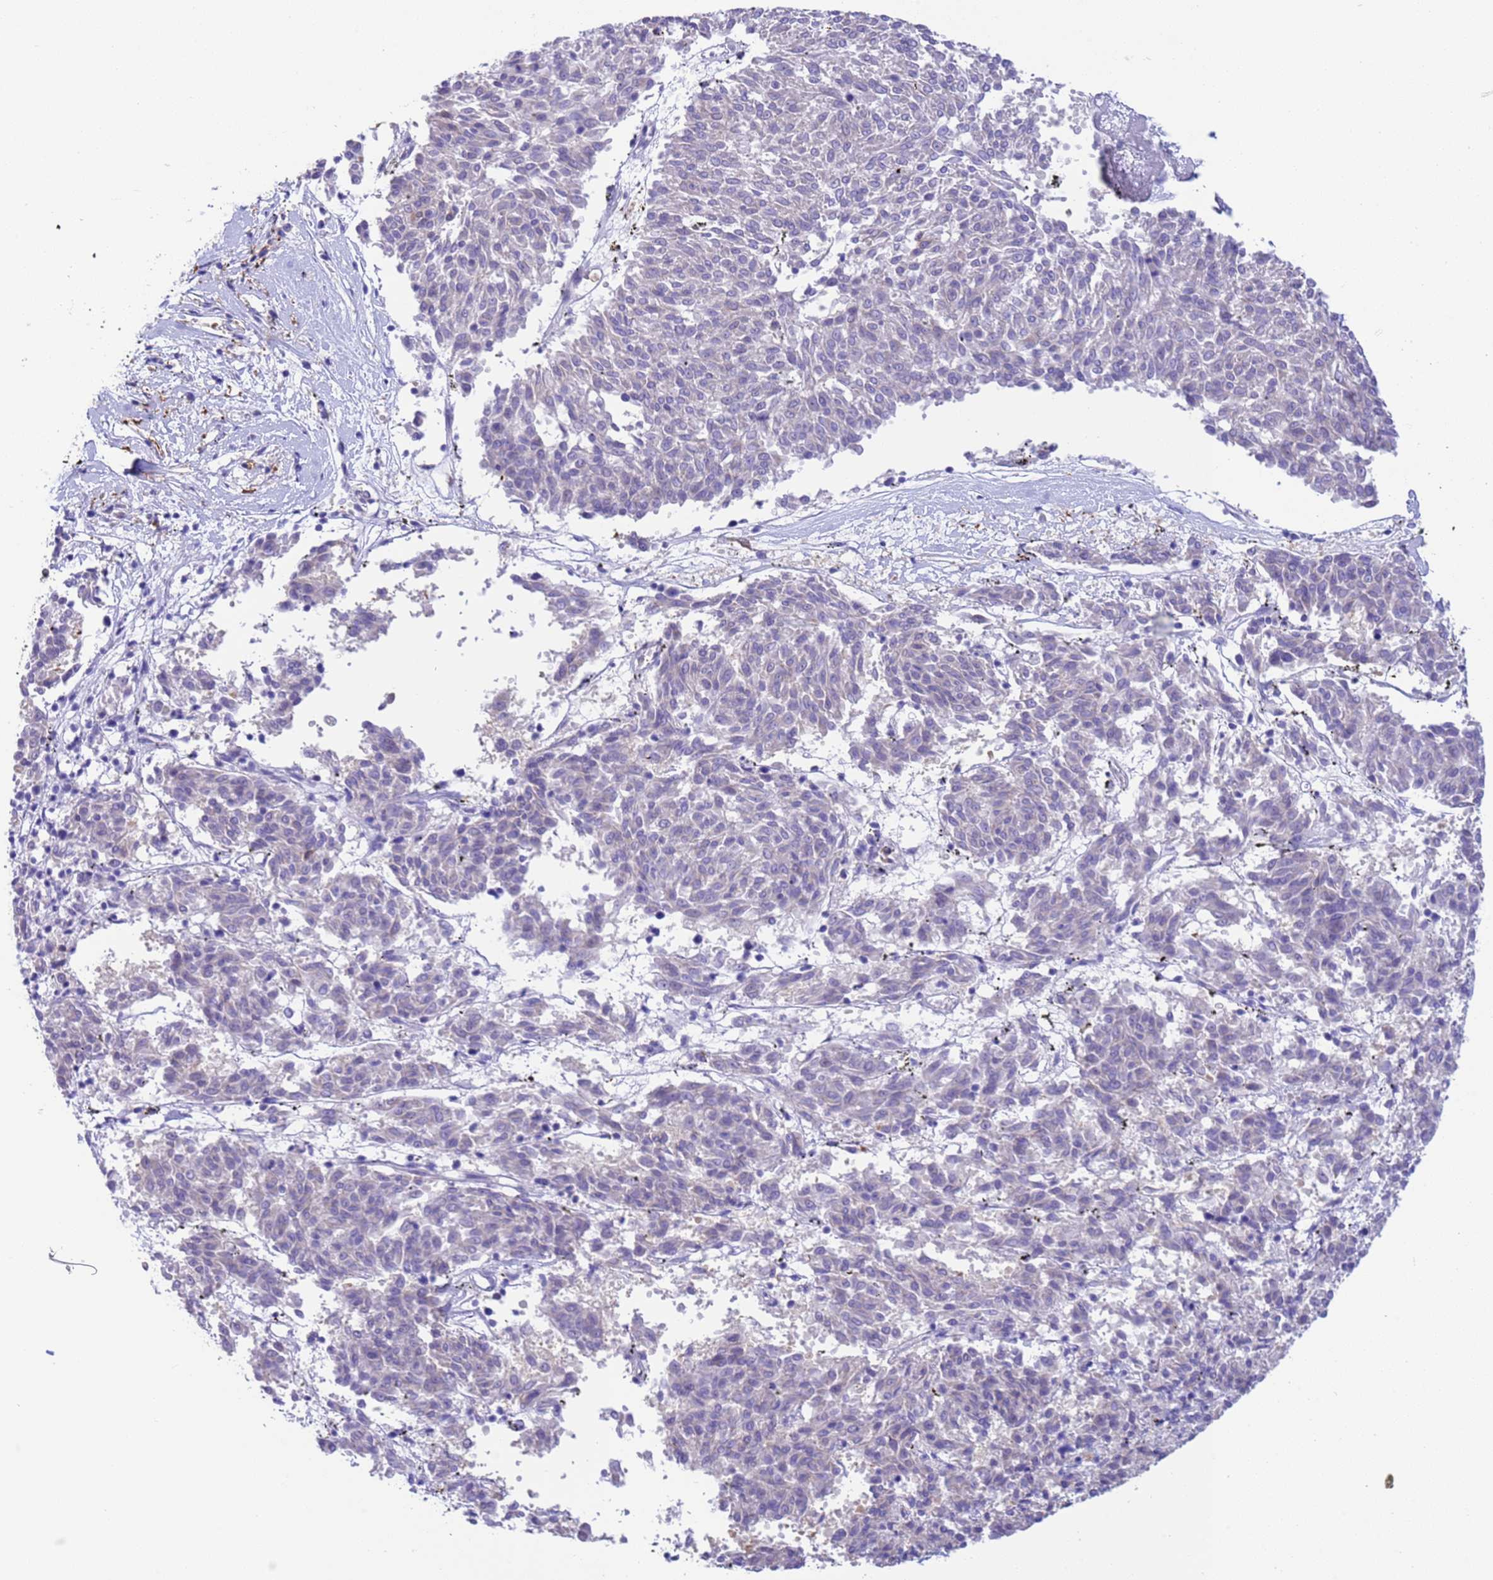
{"staining": {"intensity": "negative", "quantity": "none", "location": "none"}, "tissue": "melanoma", "cell_type": "Tumor cells", "image_type": "cancer", "snomed": [{"axis": "morphology", "description": "Malignant melanoma, NOS"}, {"axis": "topography", "description": "Skin"}], "caption": "Image shows no significant protein staining in tumor cells of malignant melanoma. (Brightfield microscopy of DAB (3,3'-diaminobenzidine) immunohistochemistry (IHC) at high magnification).", "gene": "C6orf47", "patient": {"sex": "female", "age": 72}}